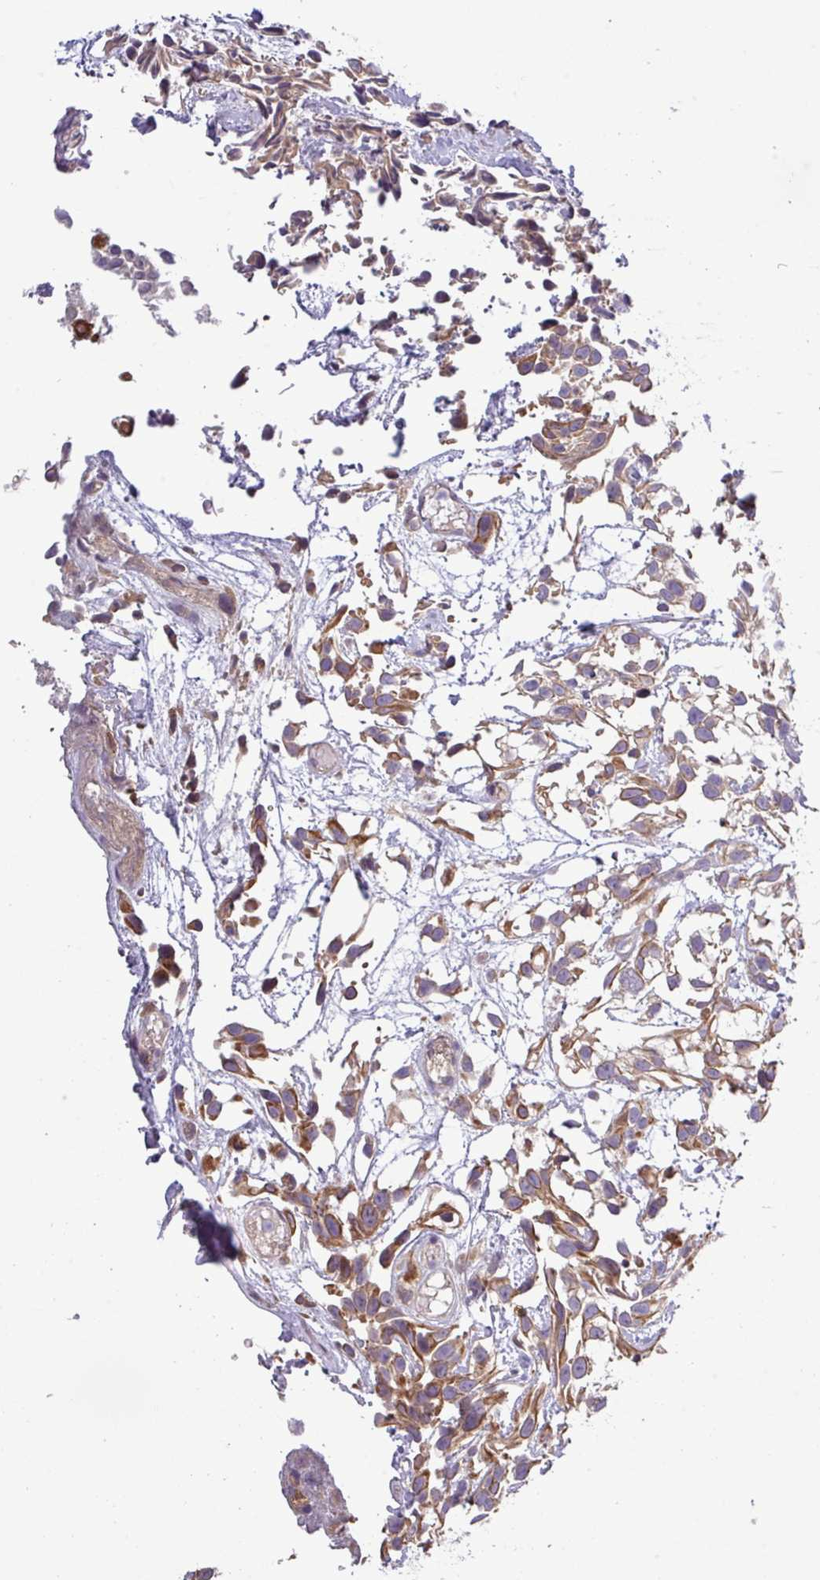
{"staining": {"intensity": "moderate", "quantity": ">75%", "location": "cytoplasmic/membranous"}, "tissue": "urothelial cancer", "cell_type": "Tumor cells", "image_type": "cancer", "snomed": [{"axis": "morphology", "description": "Urothelial carcinoma, High grade"}, {"axis": "topography", "description": "Urinary bladder"}], "caption": "Protein staining of urothelial cancer tissue shows moderate cytoplasmic/membranous expression in approximately >75% of tumor cells.", "gene": "TMEM62", "patient": {"sex": "male", "age": 56}}